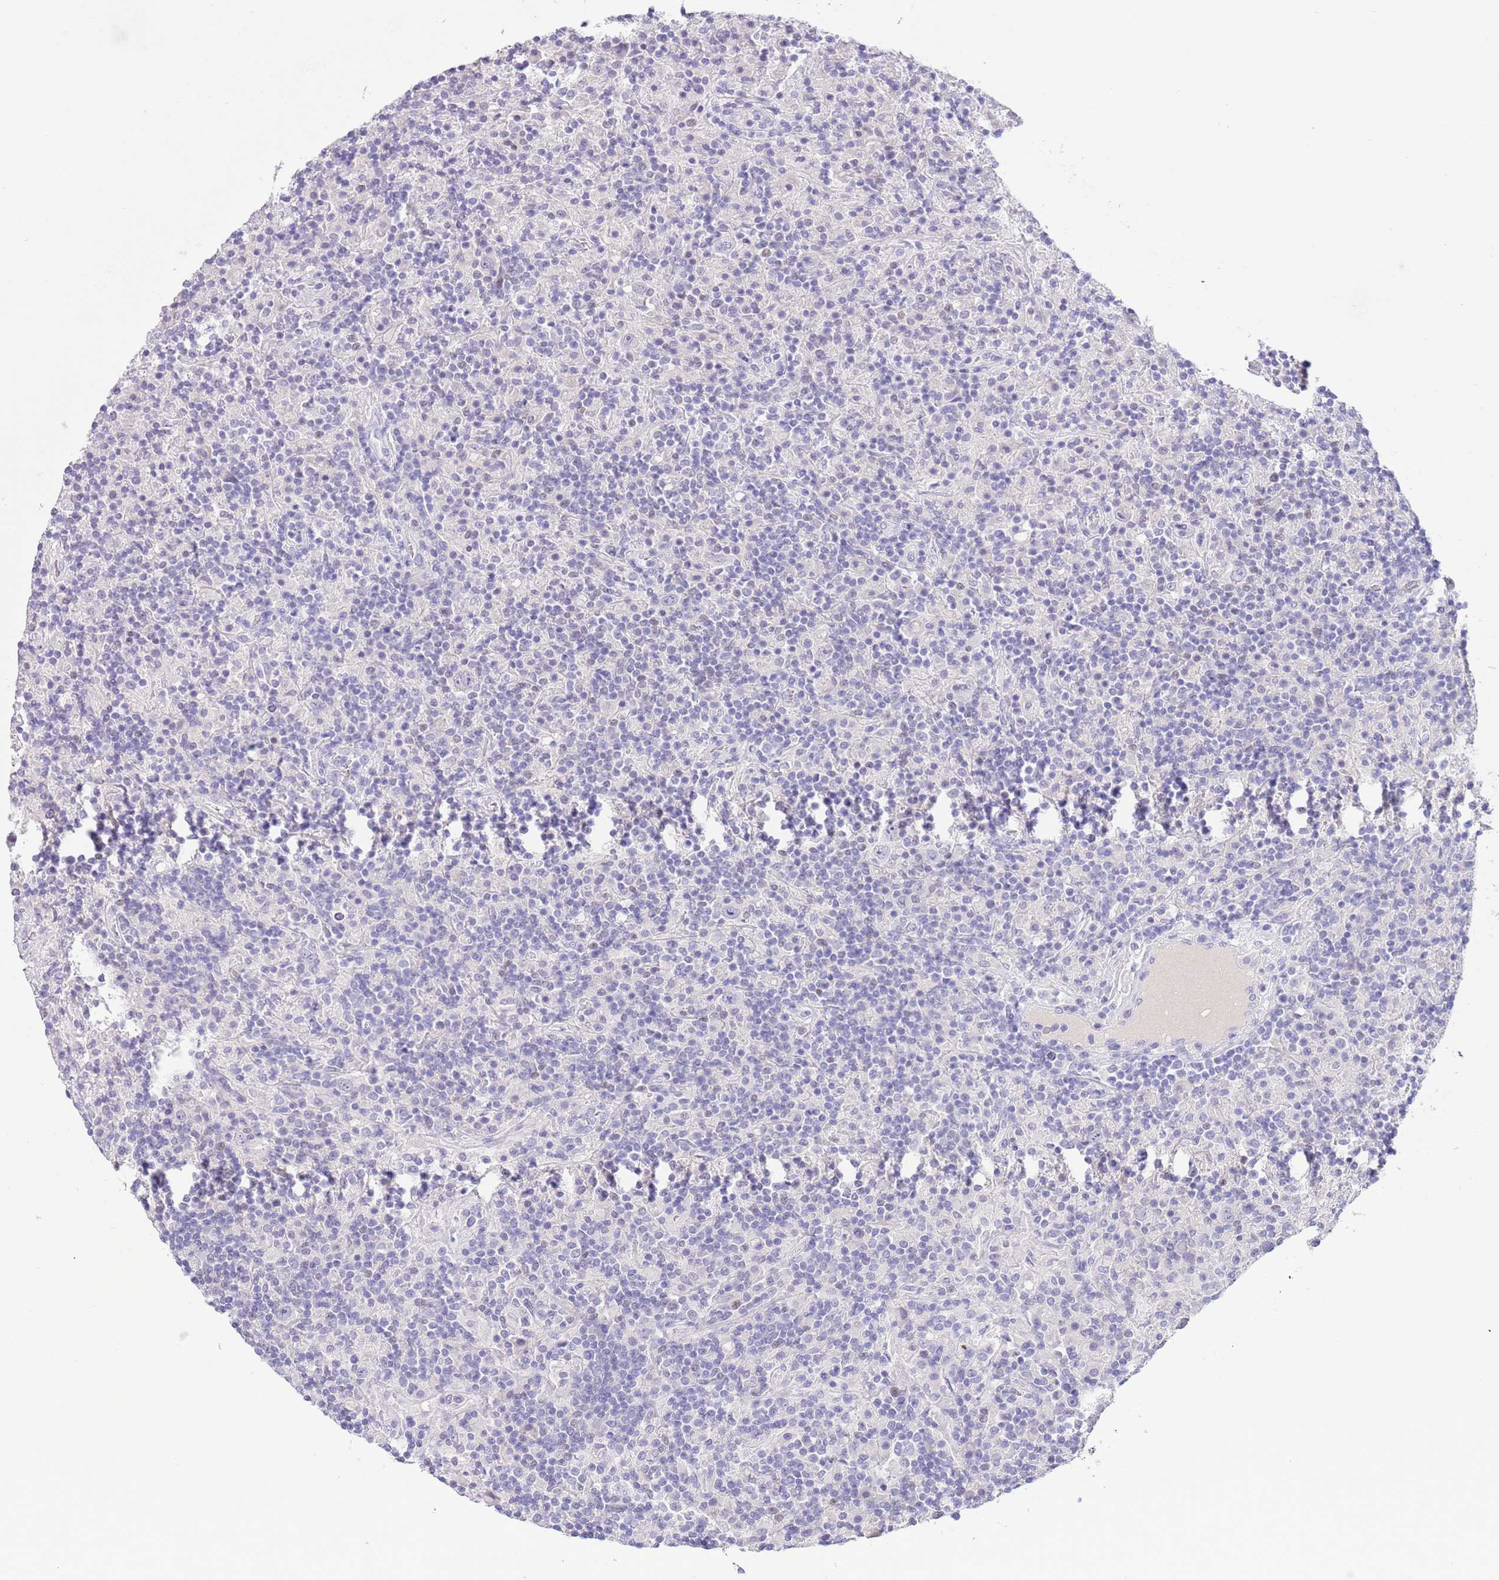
{"staining": {"intensity": "negative", "quantity": "none", "location": "none"}, "tissue": "lymphoma", "cell_type": "Tumor cells", "image_type": "cancer", "snomed": [{"axis": "morphology", "description": "Hodgkin's disease, NOS"}, {"axis": "topography", "description": "Lymph node"}], "caption": "This is an immunohistochemistry (IHC) image of human Hodgkin's disease. There is no expression in tumor cells.", "gene": "TOX2", "patient": {"sex": "male", "age": 70}}